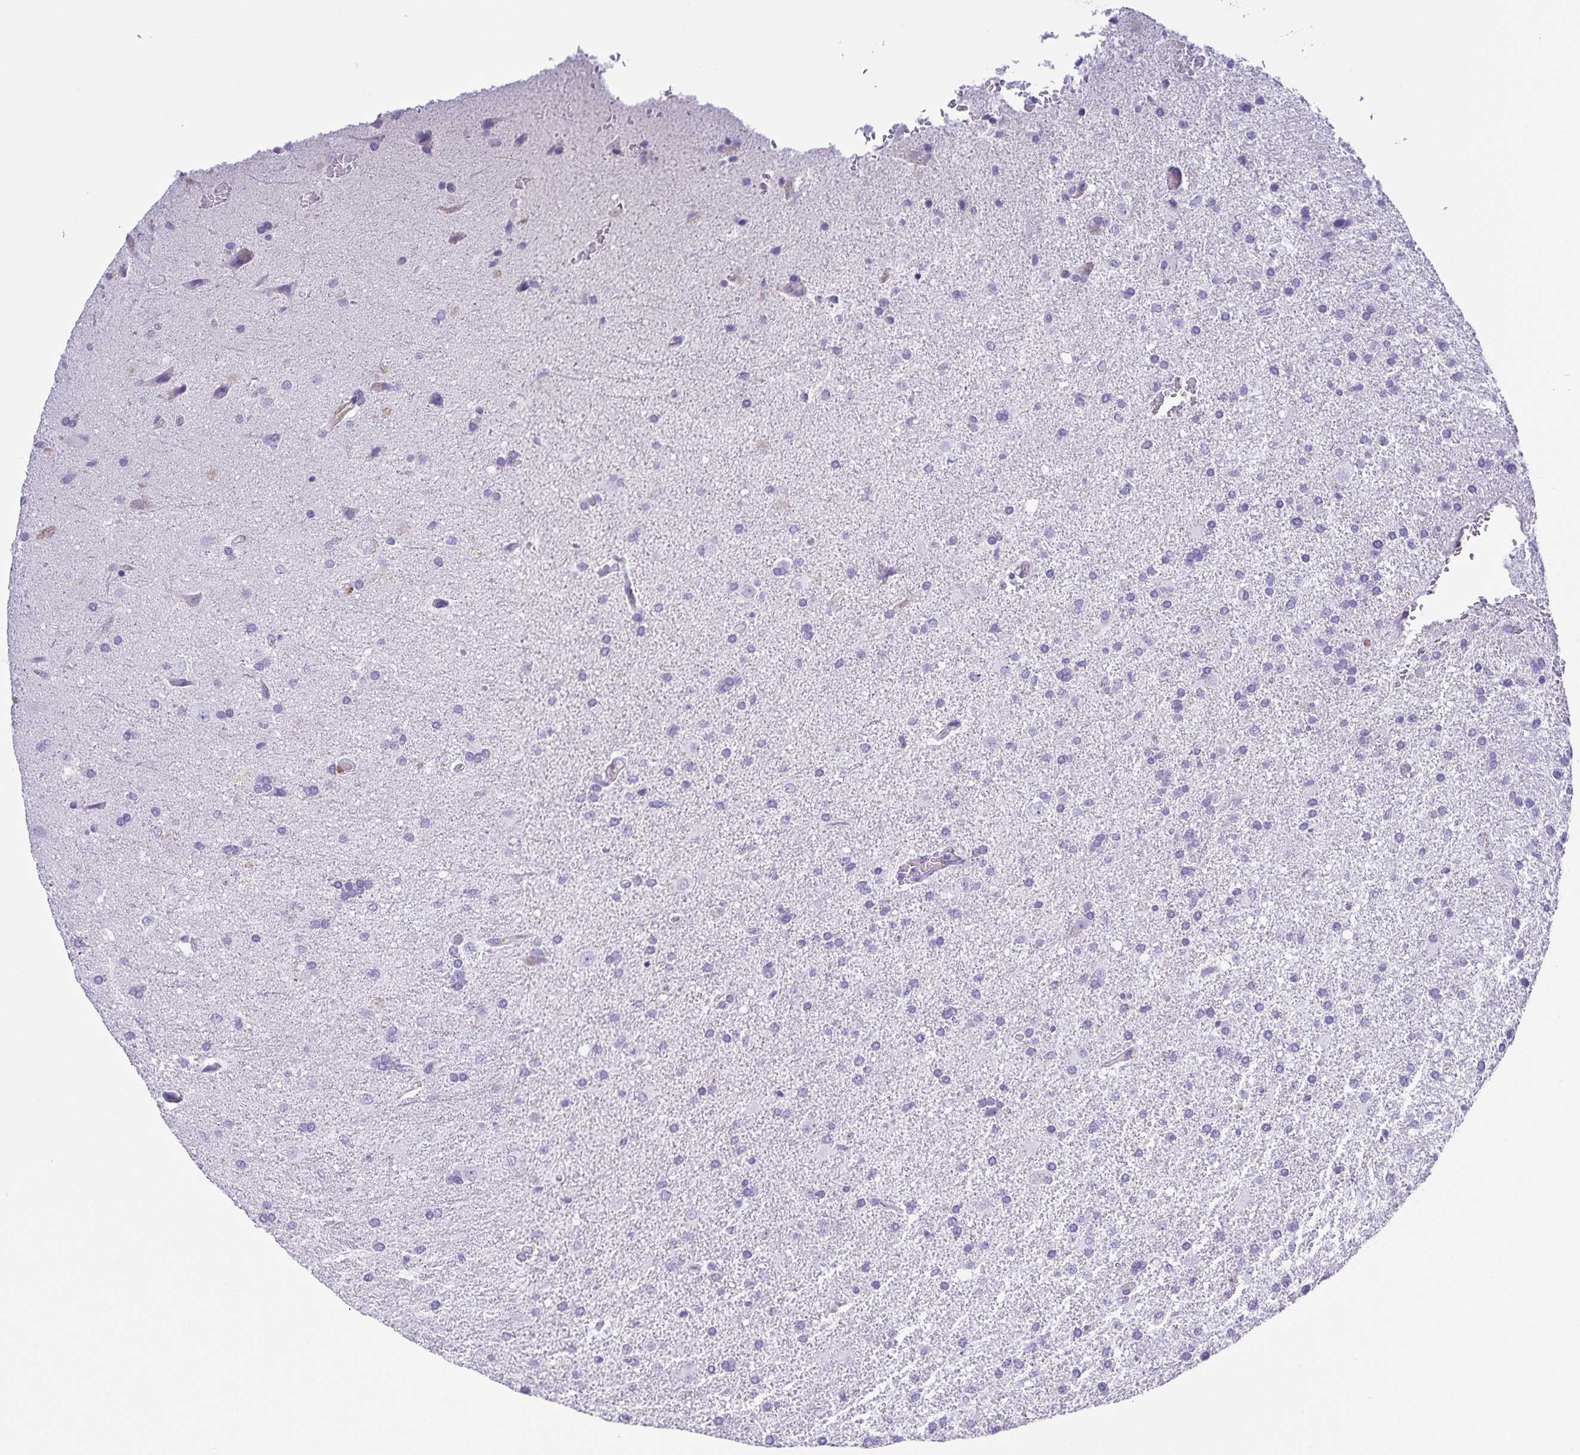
{"staining": {"intensity": "negative", "quantity": "none", "location": "none"}, "tissue": "glioma", "cell_type": "Tumor cells", "image_type": "cancer", "snomed": [{"axis": "morphology", "description": "Glioma, malignant, High grade"}, {"axis": "topography", "description": "Brain"}], "caption": "High power microscopy micrograph of an immunohistochemistry histopathology image of glioma, revealing no significant staining in tumor cells.", "gene": "UBQLN3", "patient": {"sex": "male", "age": 68}}